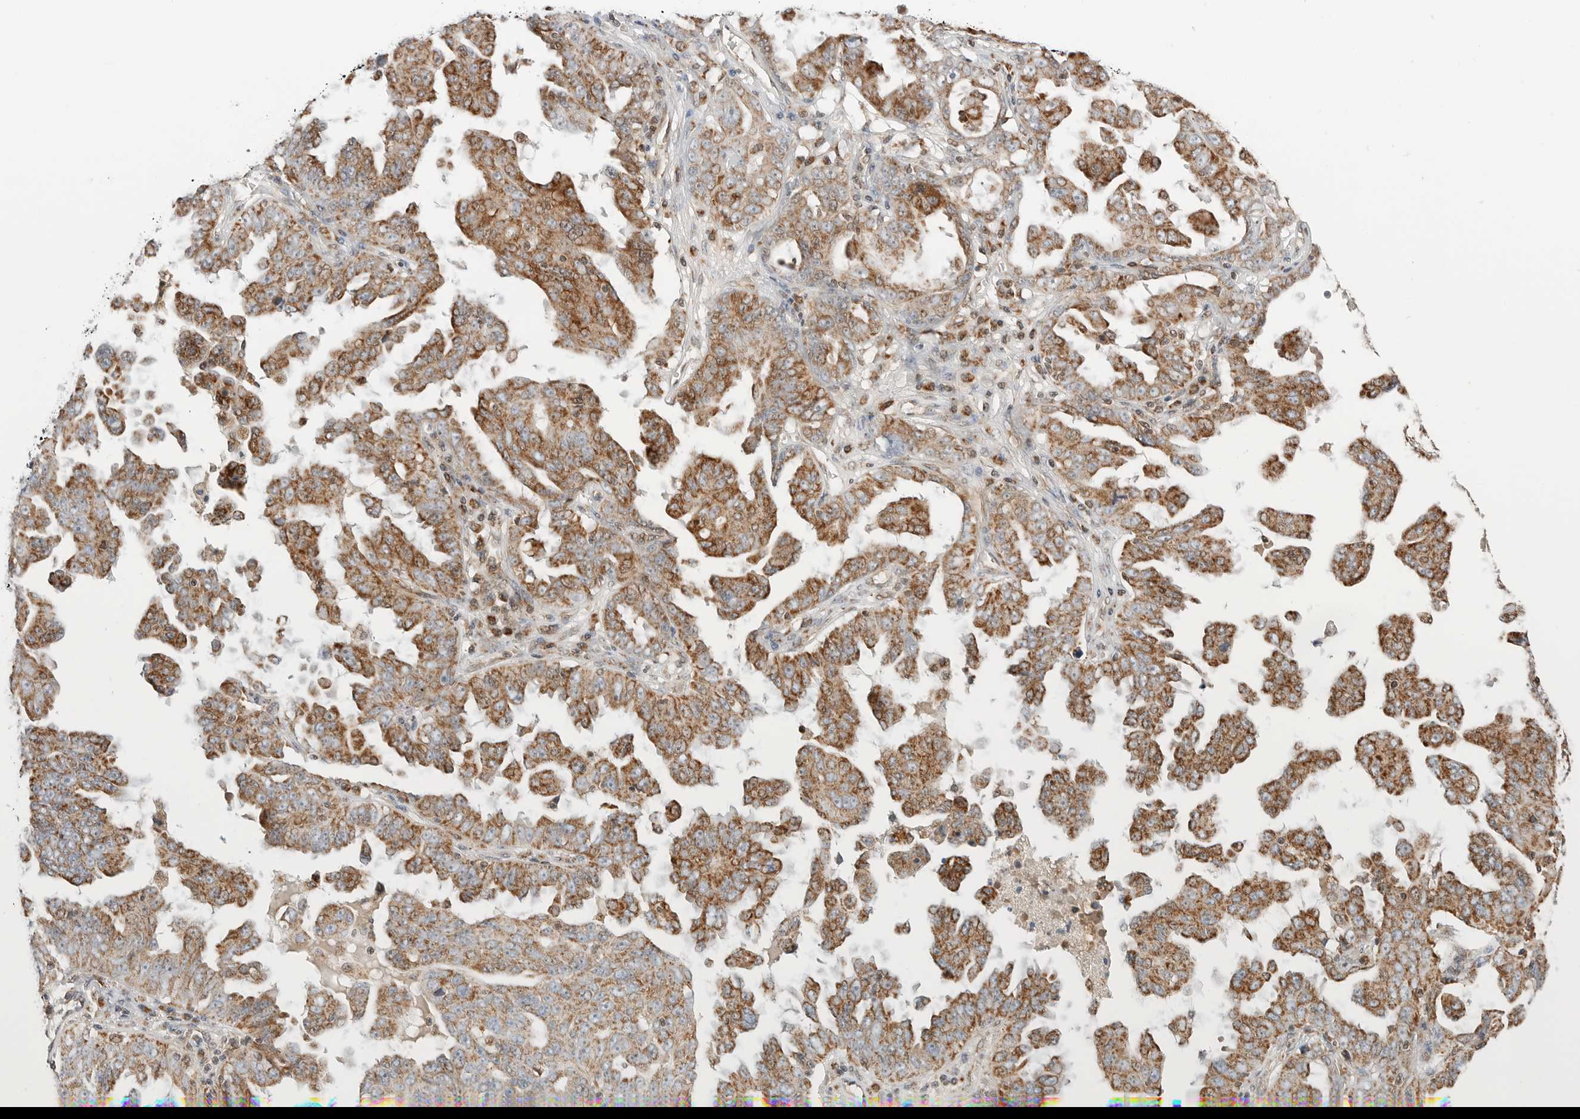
{"staining": {"intensity": "moderate", "quantity": ">75%", "location": "cytoplasmic/membranous"}, "tissue": "ovarian cancer", "cell_type": "Tumor cells", "image_type": "cancer", "snomed": [{"axis": "morphology", "description": "Carcinoma, endometroid"}, {"axis": "topography", "description": "Ovary"}], "caption": "There is medium levels of moderate cytoplasmic/membranous expression in tumor cells of endometroid carcinoma (ovarian), as demonstrated by immunohistochemical staining (brown color).", "gene": "DYRK4", "patient": {"sex": "female", "age": 62}}